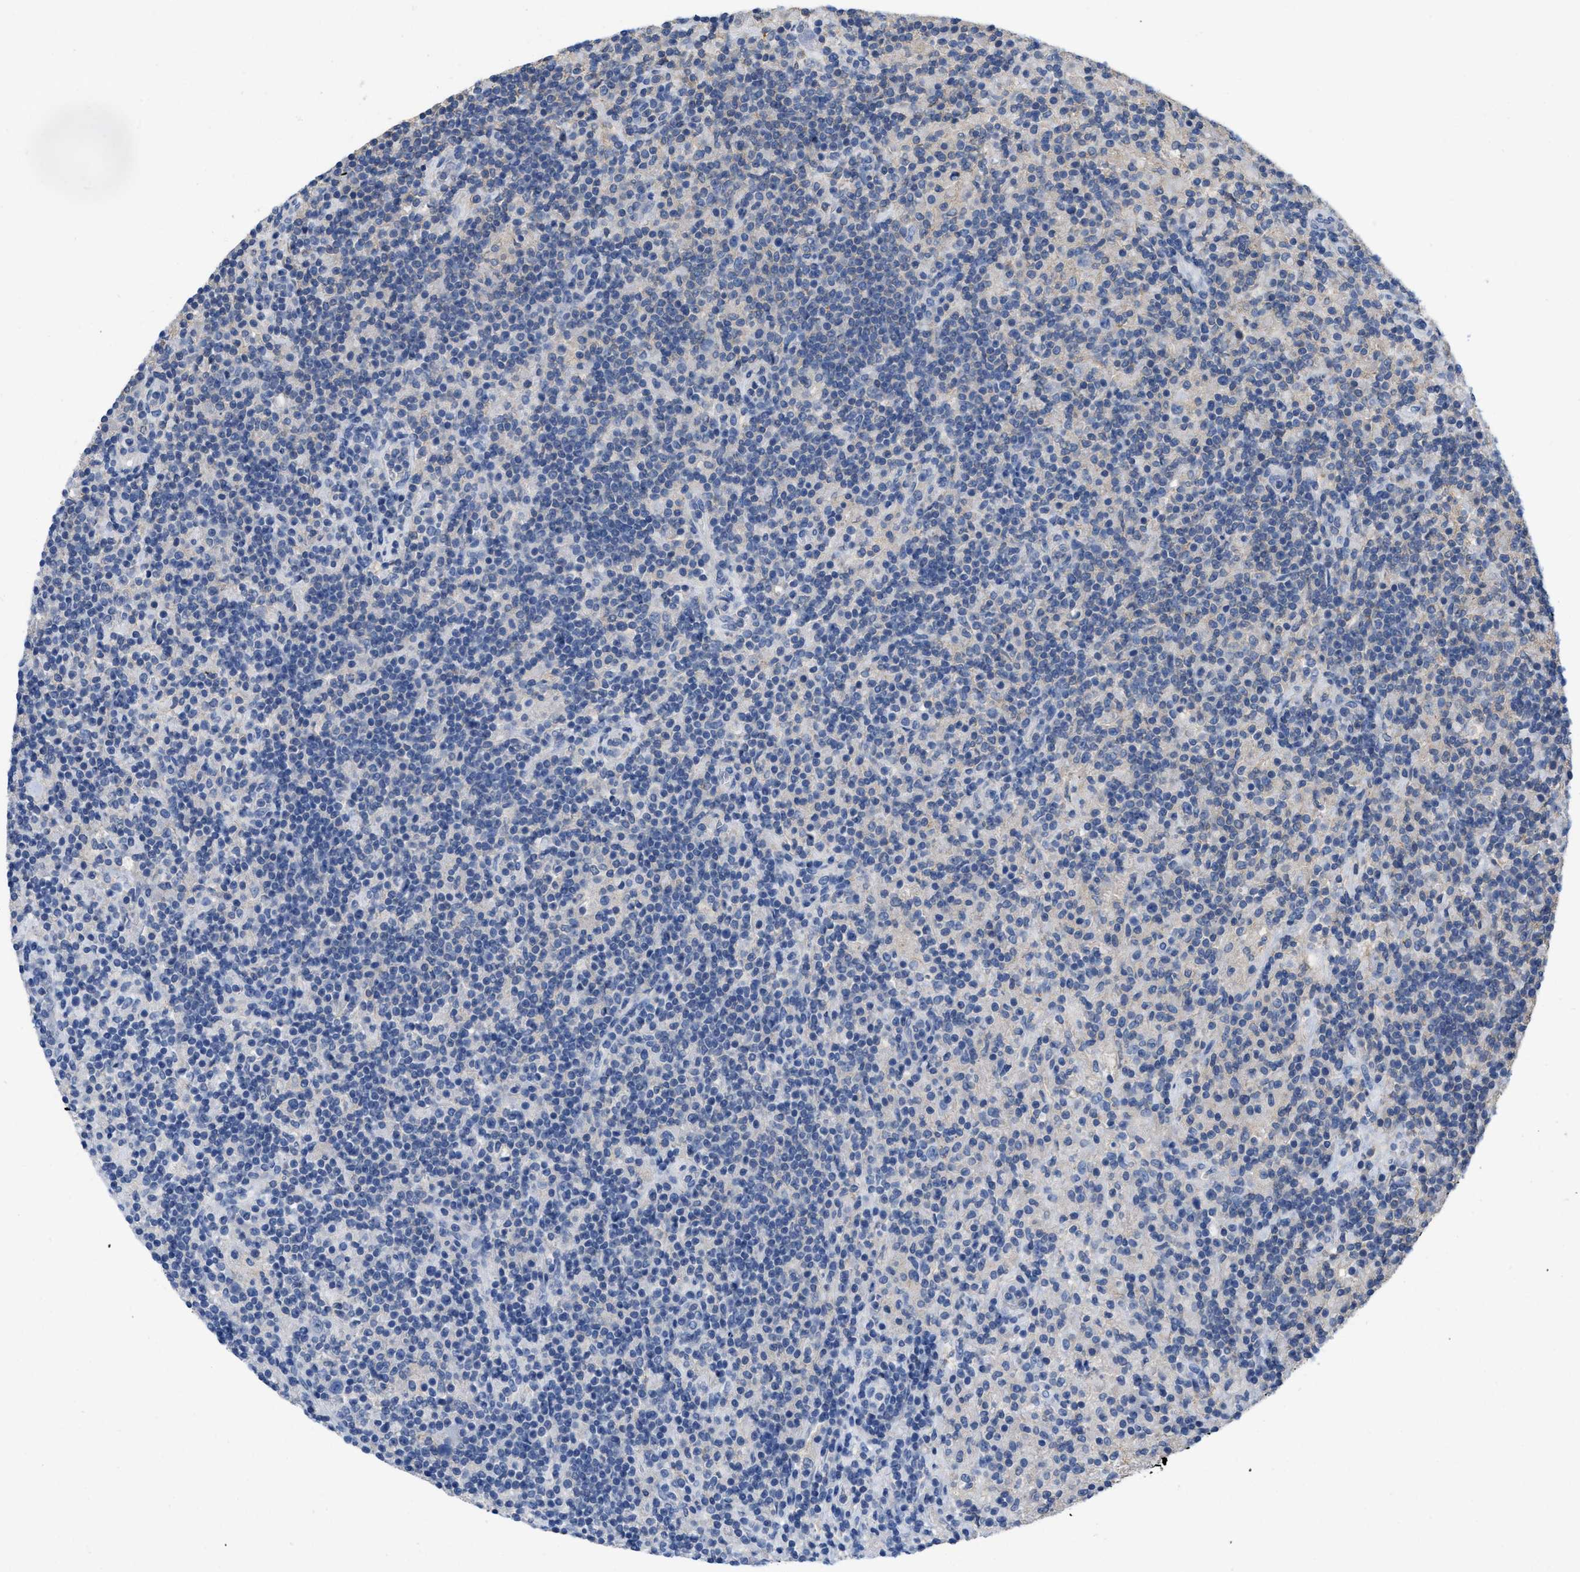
{"staining": {"intensity": "negative", "quantity": "none", "location": "none"}, "tissue": "lymphoma", "cell_type": "Tumor cells", "image_type": "cancer", "snomed": [{"axis": "morphology", "description": "Hodgkin's disease, NOS"}, {"axis": "topography", "description": "Lymph node"}], "caption": "High magnification brightfield microscopy of Hodgkin's disease stained with DAB (3,3'-diaminobenzidine) (brown) and counterstained with hematoxylin (blue): tumor cells show no significant positivity.", "gene": "TMEM131", "patient": {"sex": "male", "age": 70}}